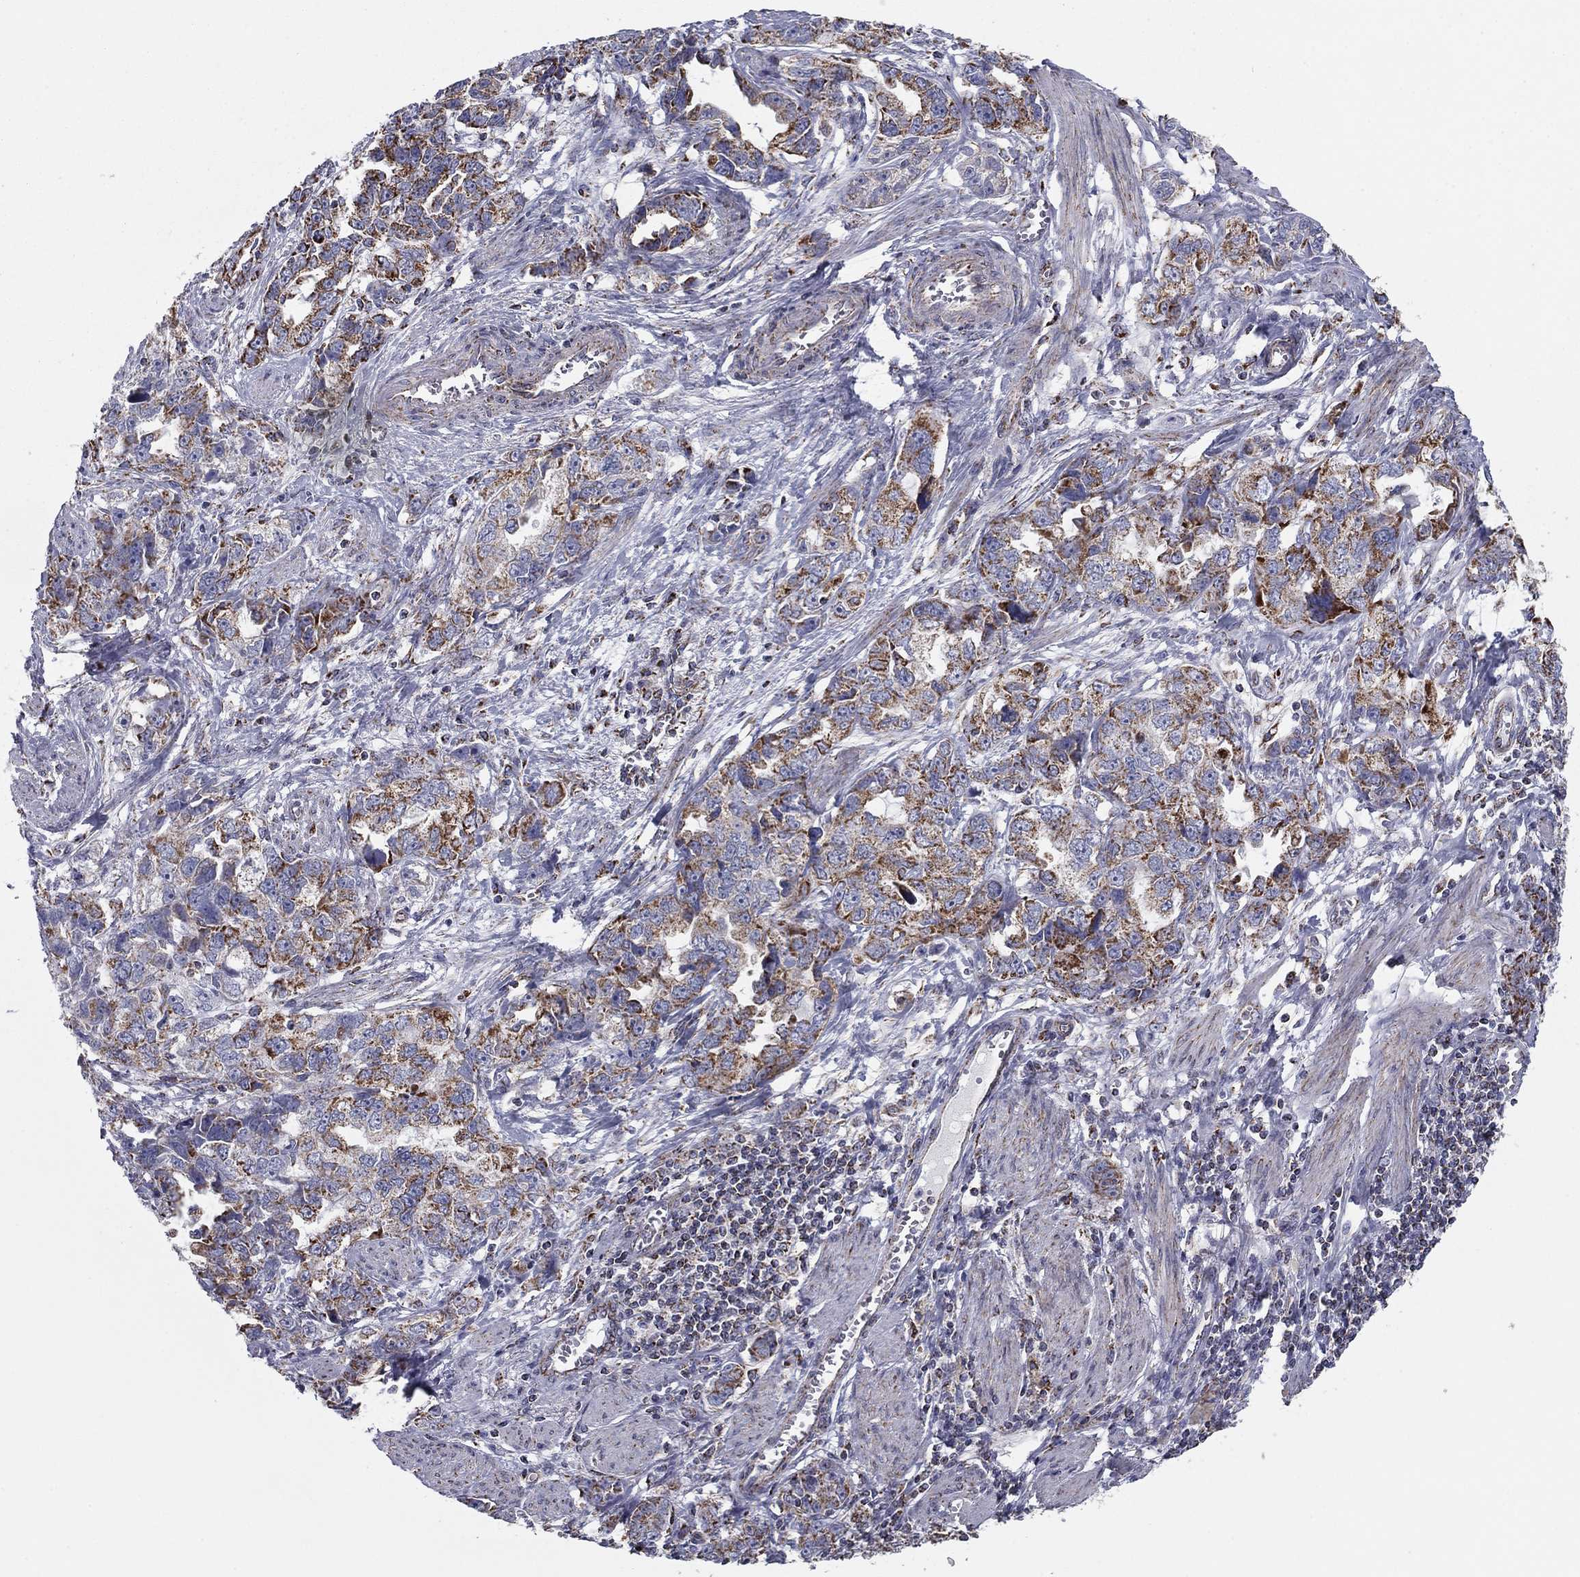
{"staining": {"intensity": "strong", "quantity": "<25%", "location": "cytoplasmic/membranous"}, "tissue": "ovarian cancer", "cell_type": "Tumor cells", "image_type": "cancer", "snomed": [{"axis": "morphology", "description": "Cystadenocarcinoma, serous, NOS"}, {"axis": "topography", "description": "Ovary"}], "caption": "Serous cystadenocarcinoma (ovarian) was stained to show a protein in brown. There is medium levels of strong cytoplasmic/membranous staining in about <25% of tumor cells.", "gene": "NDUFV1", "patient": {"sex": "female", "age": 51}}